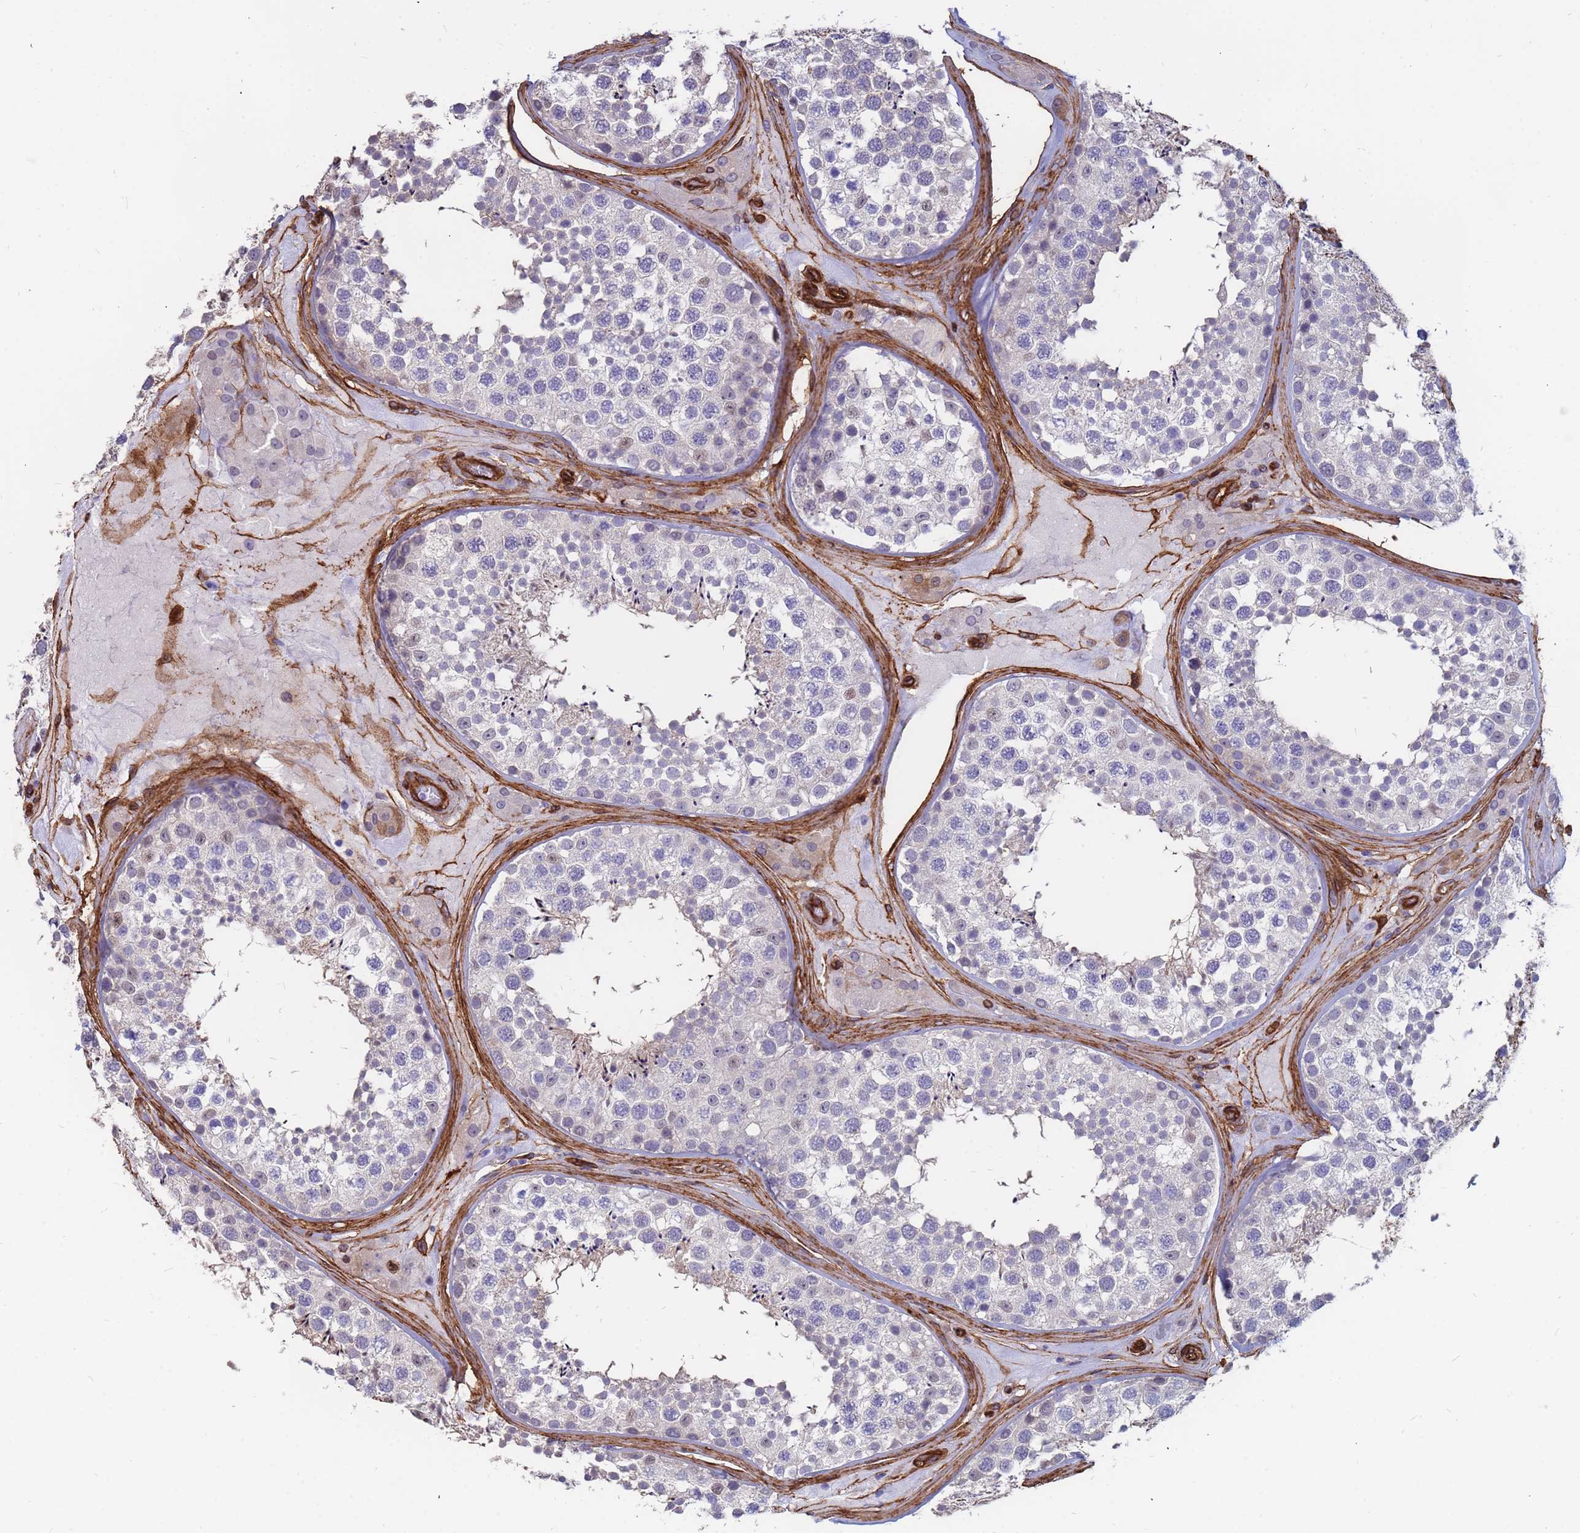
{"staining": {"intensity": "negative", "quantity": "none", "location": "none"}, "tissue": "testis", "cell_type": "Cells in seminiferous ducts", "image_type": "normal", "snomed": [{"axis": "morphology", "description": "Normal tissue, NOS"}, {"axis": "topography", "description": "Testis"}], "caption": "IHC micrograph of benign testis: human testis stained with DAB exhibits no significant protein staining in cells in seminiferous ducts.", "gene": "EHD2", "patient": {"sex": "male", "age": 46}}